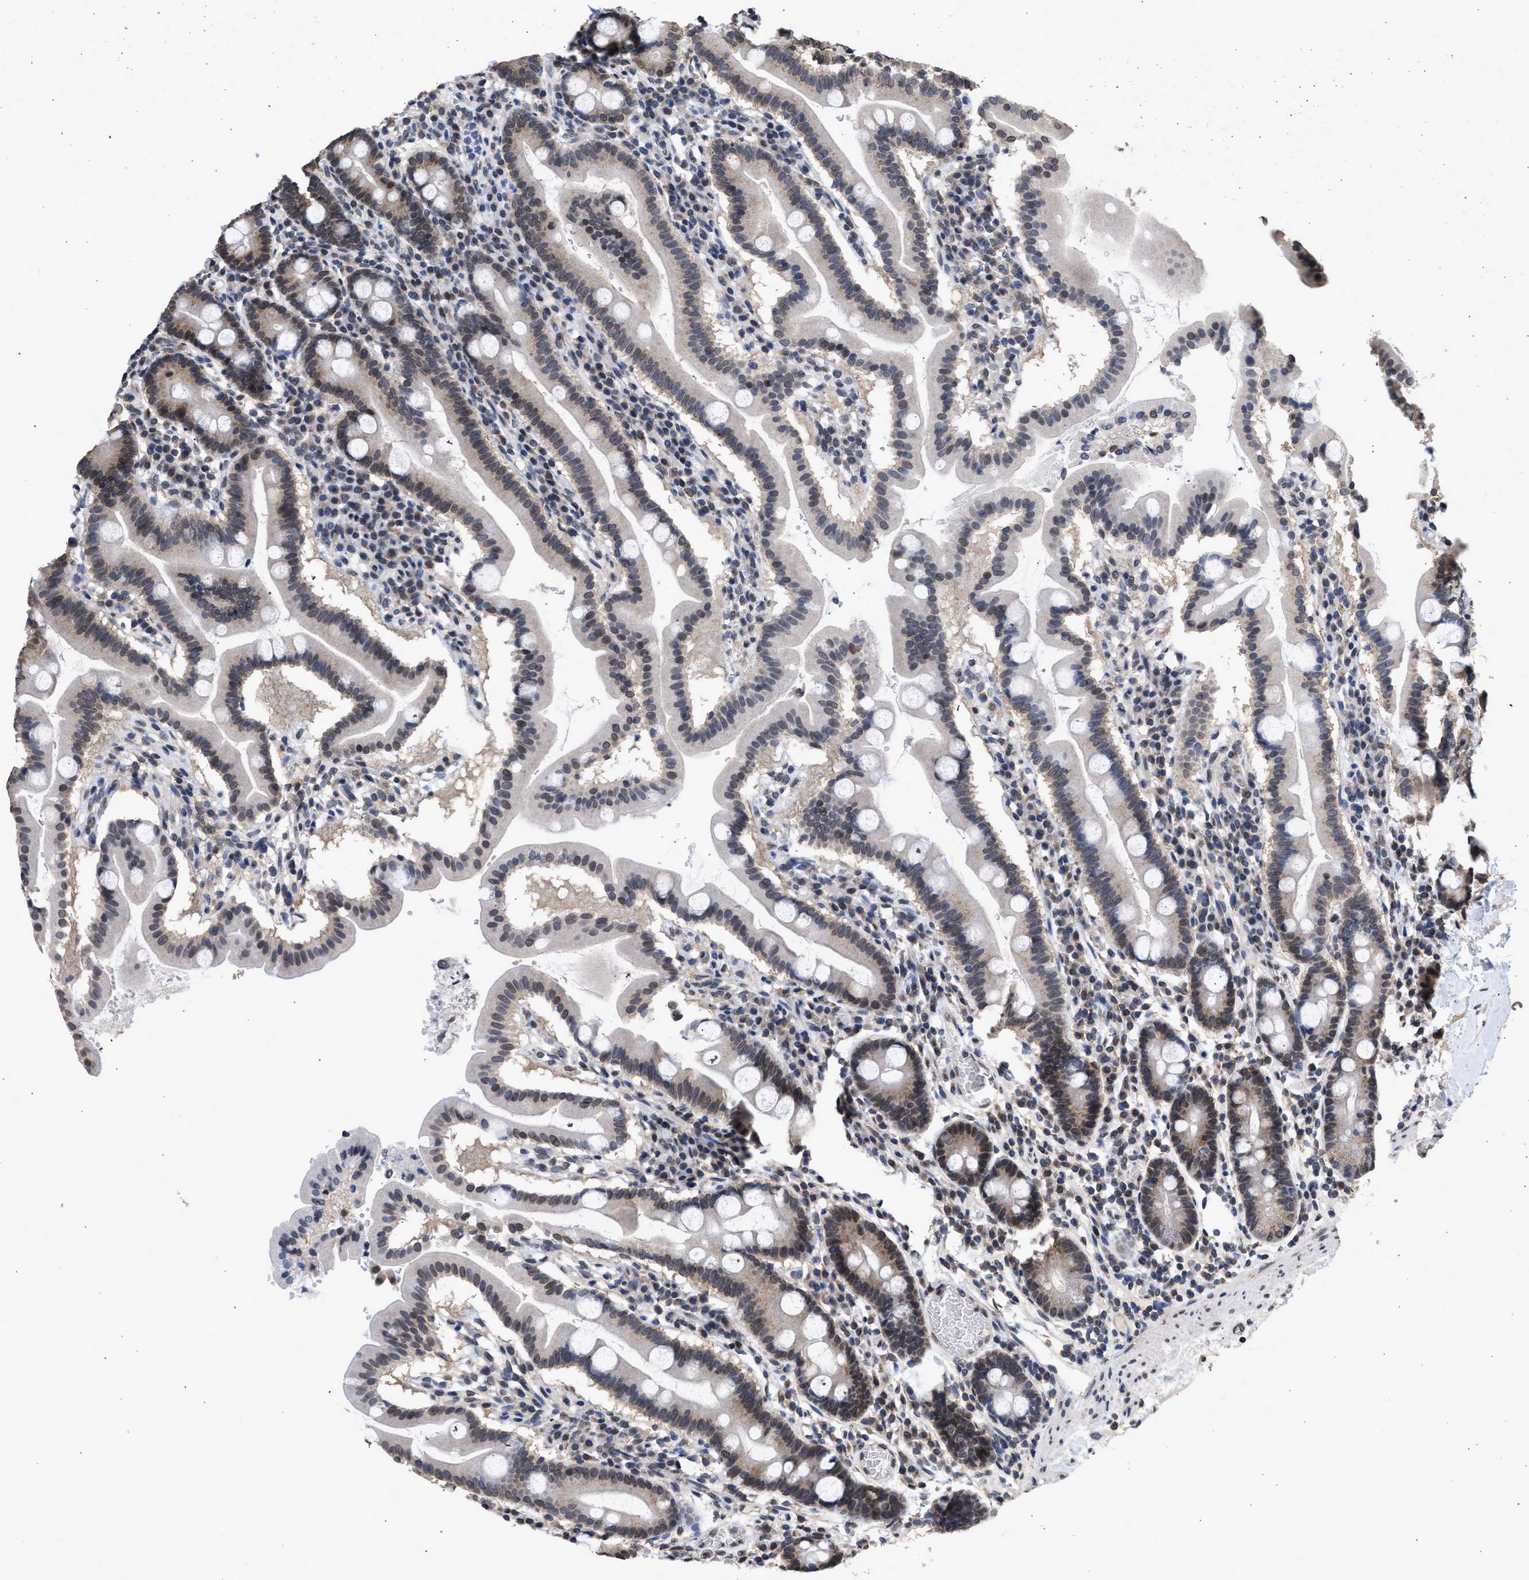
{"staining": {"intensity": "weak", "quantity": "25%-75%", "location": "cytoplasmic/membranous,nuclear"}, "tissue": "duodenum", "cell_type": "Glandular cells", "image_type": "normal", "snomed": [{"axis": "morphology", "description": "Normal tissue, NOS"}, {"axis": "topography", "description": "Duodenum"}], "caption": "Protein analysis of normal duodenum demonstrates weak cytoplasmic/membranous,nuclear expression in about 25%-75% of glandular cells. Using DAB (brown) and hematoxylin (blue) stains, captured at high magnification using brightfield microscopy.", "gene": "NUP35", "patient": {"sex": "male", "age": 50}}